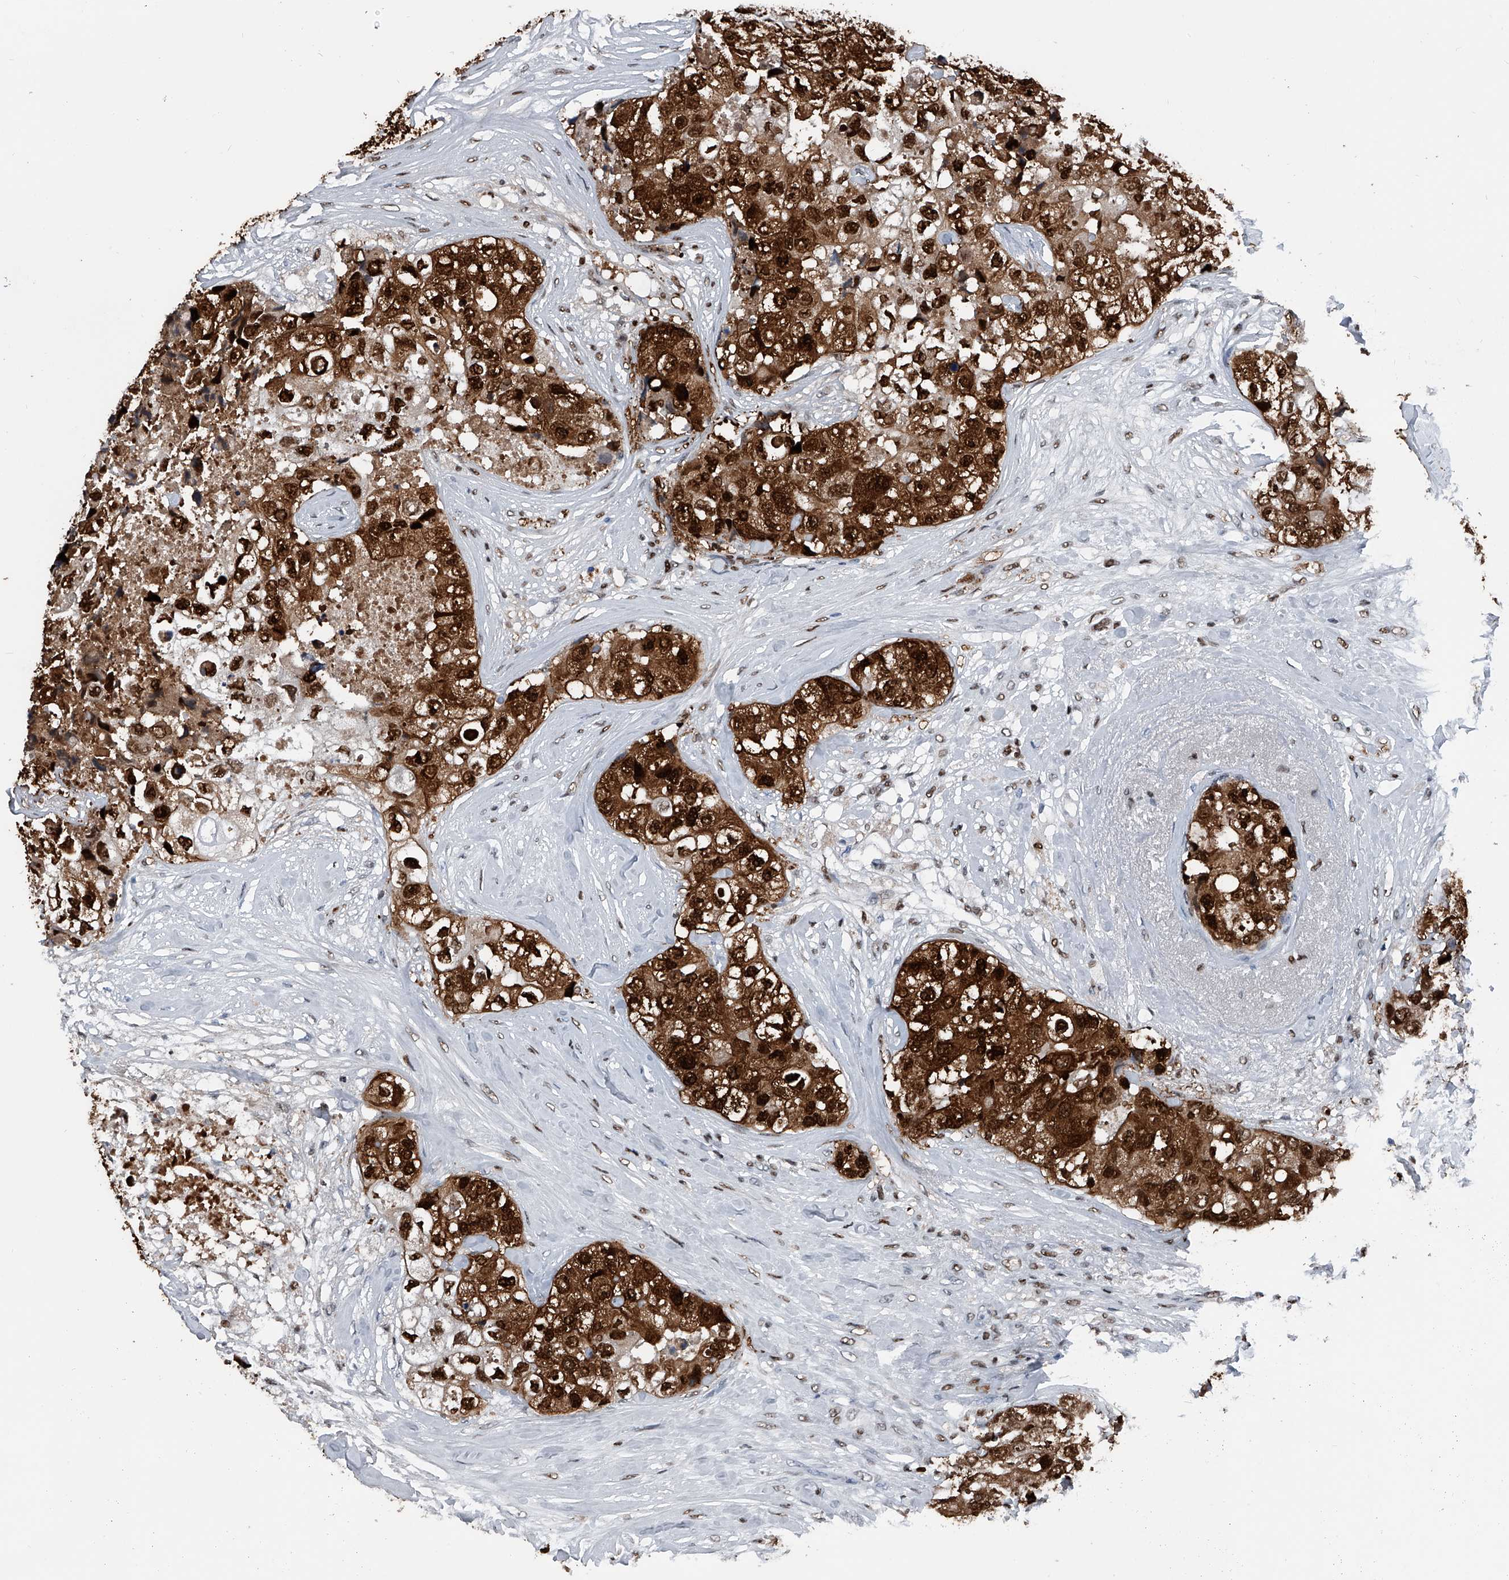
{"staining": {"intensity": "strong", "quantity": ">75%", "location": "cytoplasmic/membranous,nuclear"}, "tissue": "breast cancer", "cell_type": "Tumor cells", "image_type": "cancer", "snomed": [{"axis": "morphology", "description": "Duct carcinoma"}, {"axis": "topography", "description": "Breast"}], "caption": "Protein expression analysis of human breast cancer (infiltrating ductal carcinoma) reveals strong cytoplasmic/membranous and nuclear staining in approximately >75% of tumor cells. (IHC, brightfield microscopy, high magnification).", "gene": "FKBP5", "patient": {"sex": "female", "age": 62}}